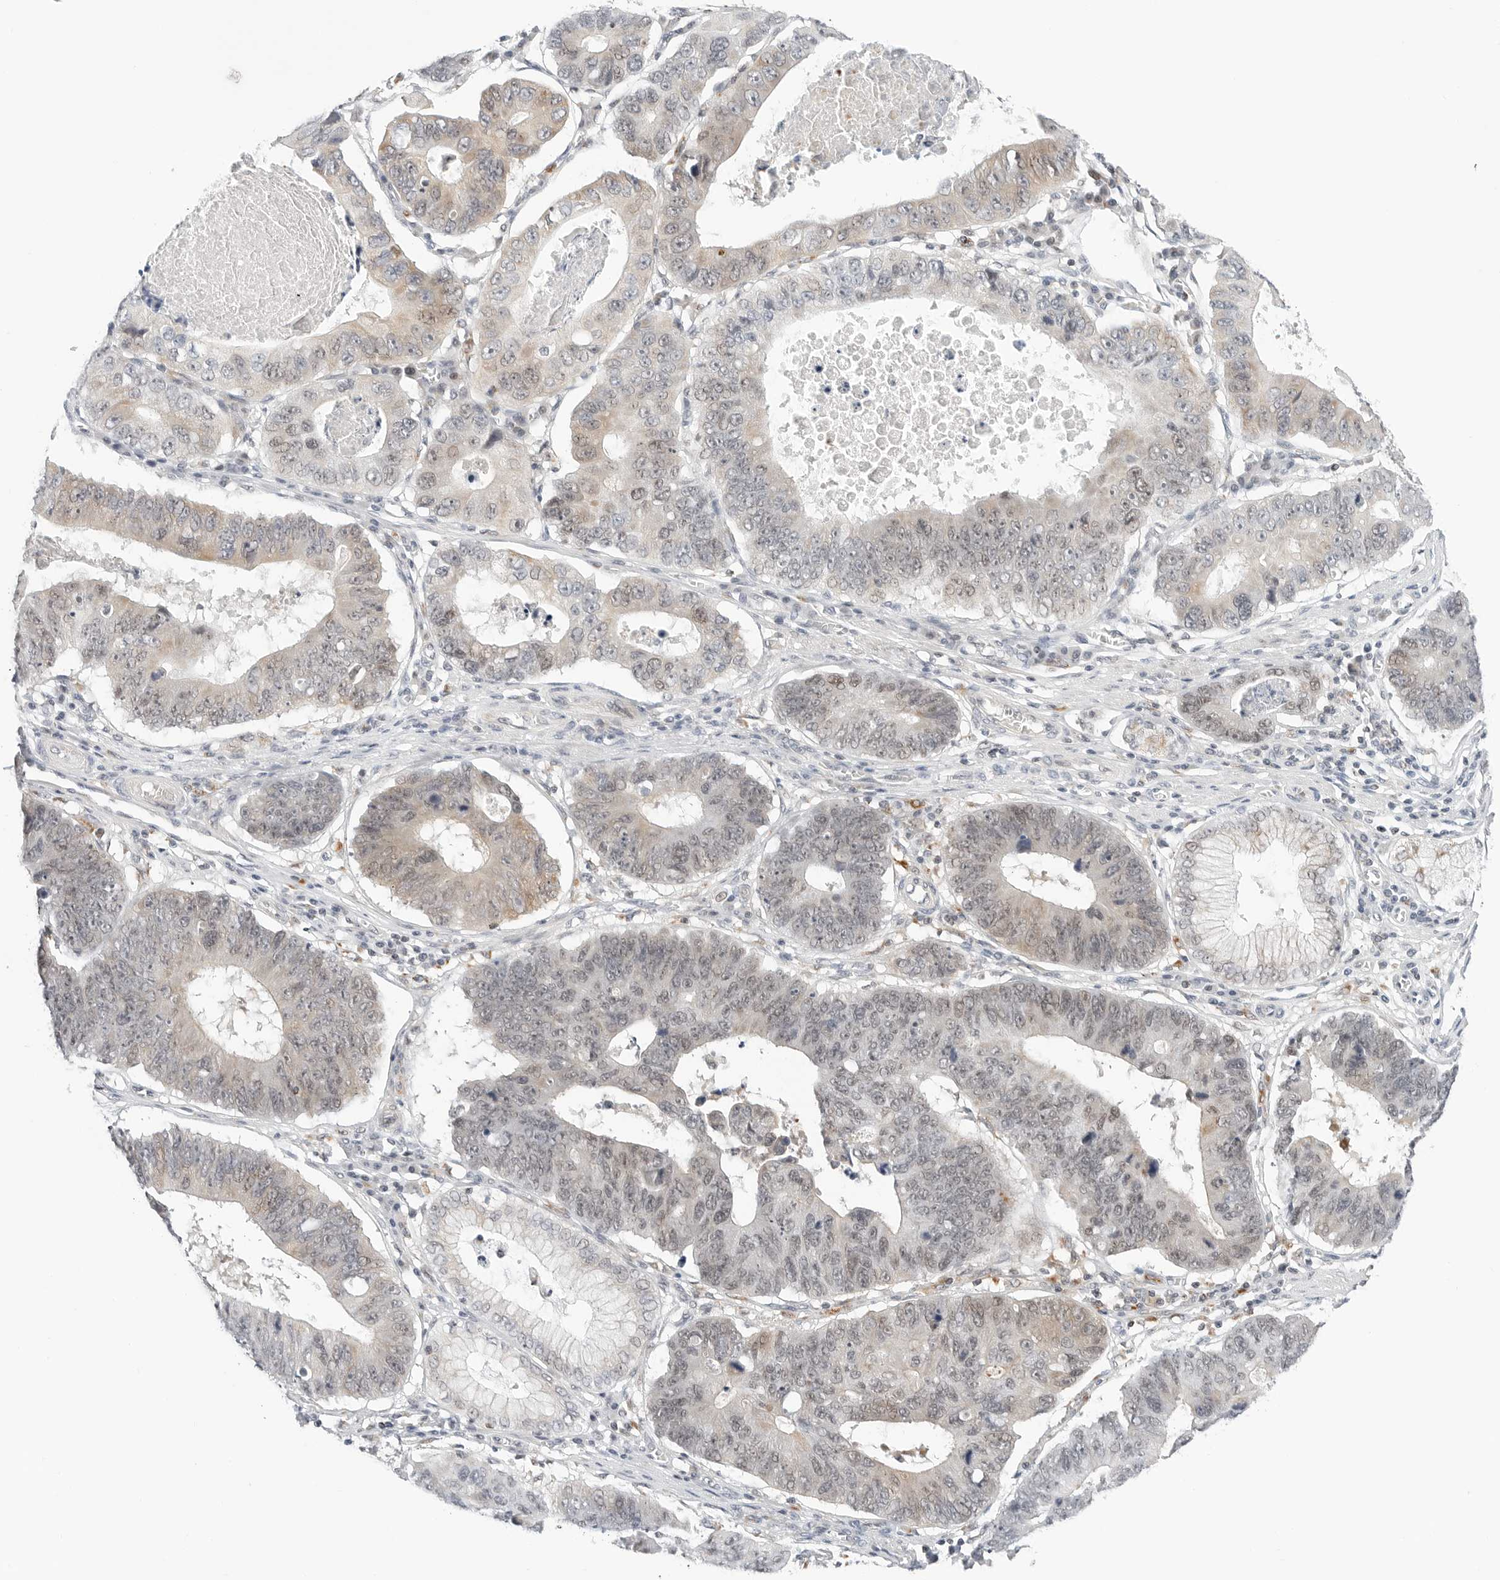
{"staining": {"intensity": "weak", "quantity": "<25%", "location": "cytoplasmic/membranous,nuclear"}, "tissue": "stomach cancer", "cell_type": "Tumor cells", "image_type": "cancer", "snomed": [{"axis": "morphology", "description": "Adenocarcinoma, NOS"}, {"axis": "topography", "description": "Stomach"}], "caption": "Adenocarcinoma (stomach) was stained to show a protein in brown. There is no significant positivity in tumor cells. Brightfield microscopy of IHC stained with DAB (brown) and hematoxylin (blue), captured at high magnification.", "gene": "TSEN2", "patient": {"sex": "male", "age": 59}}